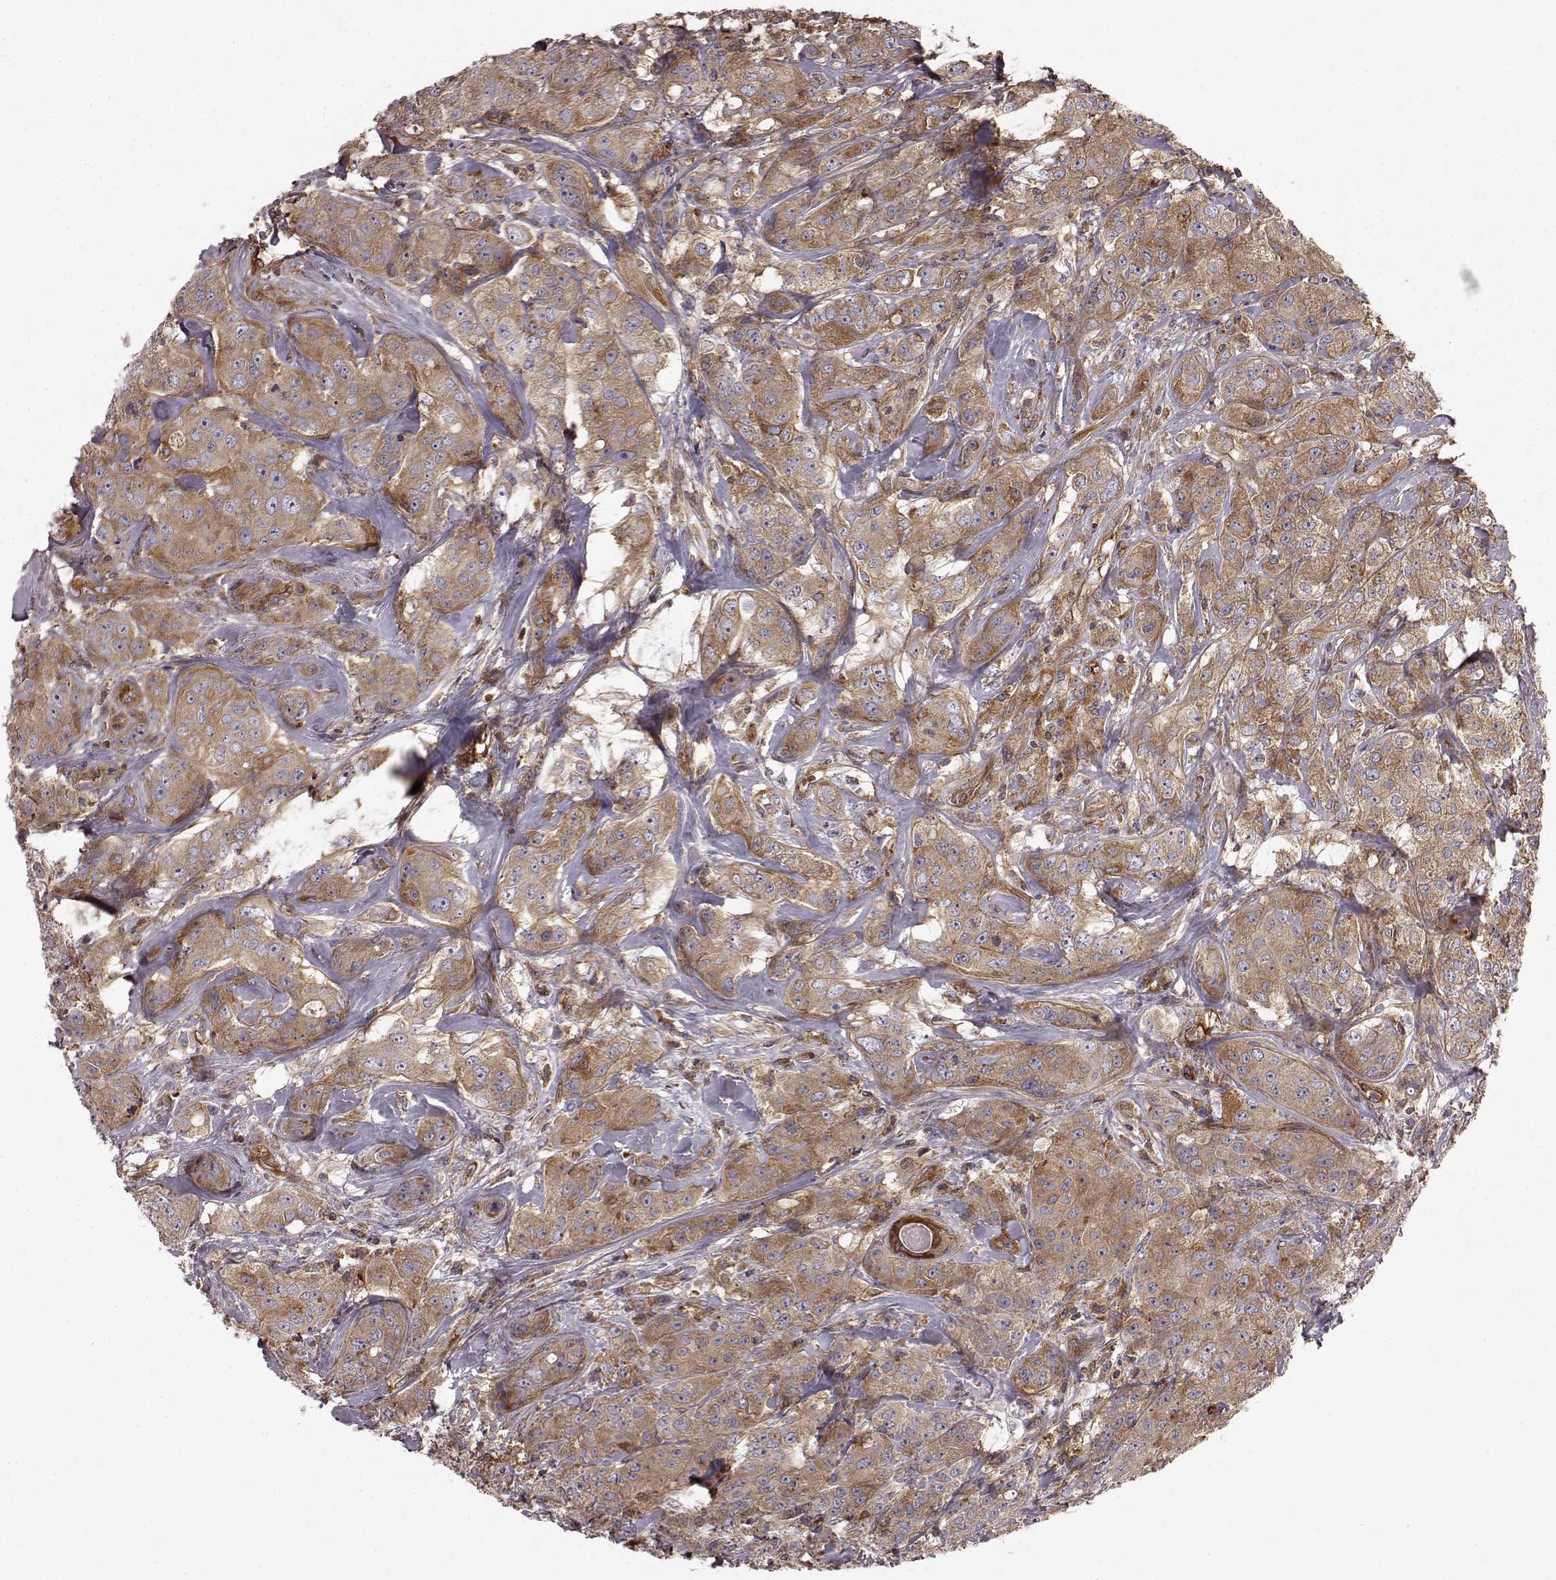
{"staining": {"intensity": "moderate", "quantity": "25%-75%", "location": "cytoplasmic/membranous"}, "tissue": "breast cancer", "cell_type": "Tumor cells", "image_type": "cancer", "snomed": [{"axis": "morphology", "description": "Duct carcinoma"}, {"axis": "topography", "description": "Breast"}], "caption": "Breast cancer stained with IHC reveals moderate cytoplasmic/membranous positivity in approximately 25%-75% of tumor cells.", "gene": "RABGAP1", "patient": {"sex": "female", "age": 43}}